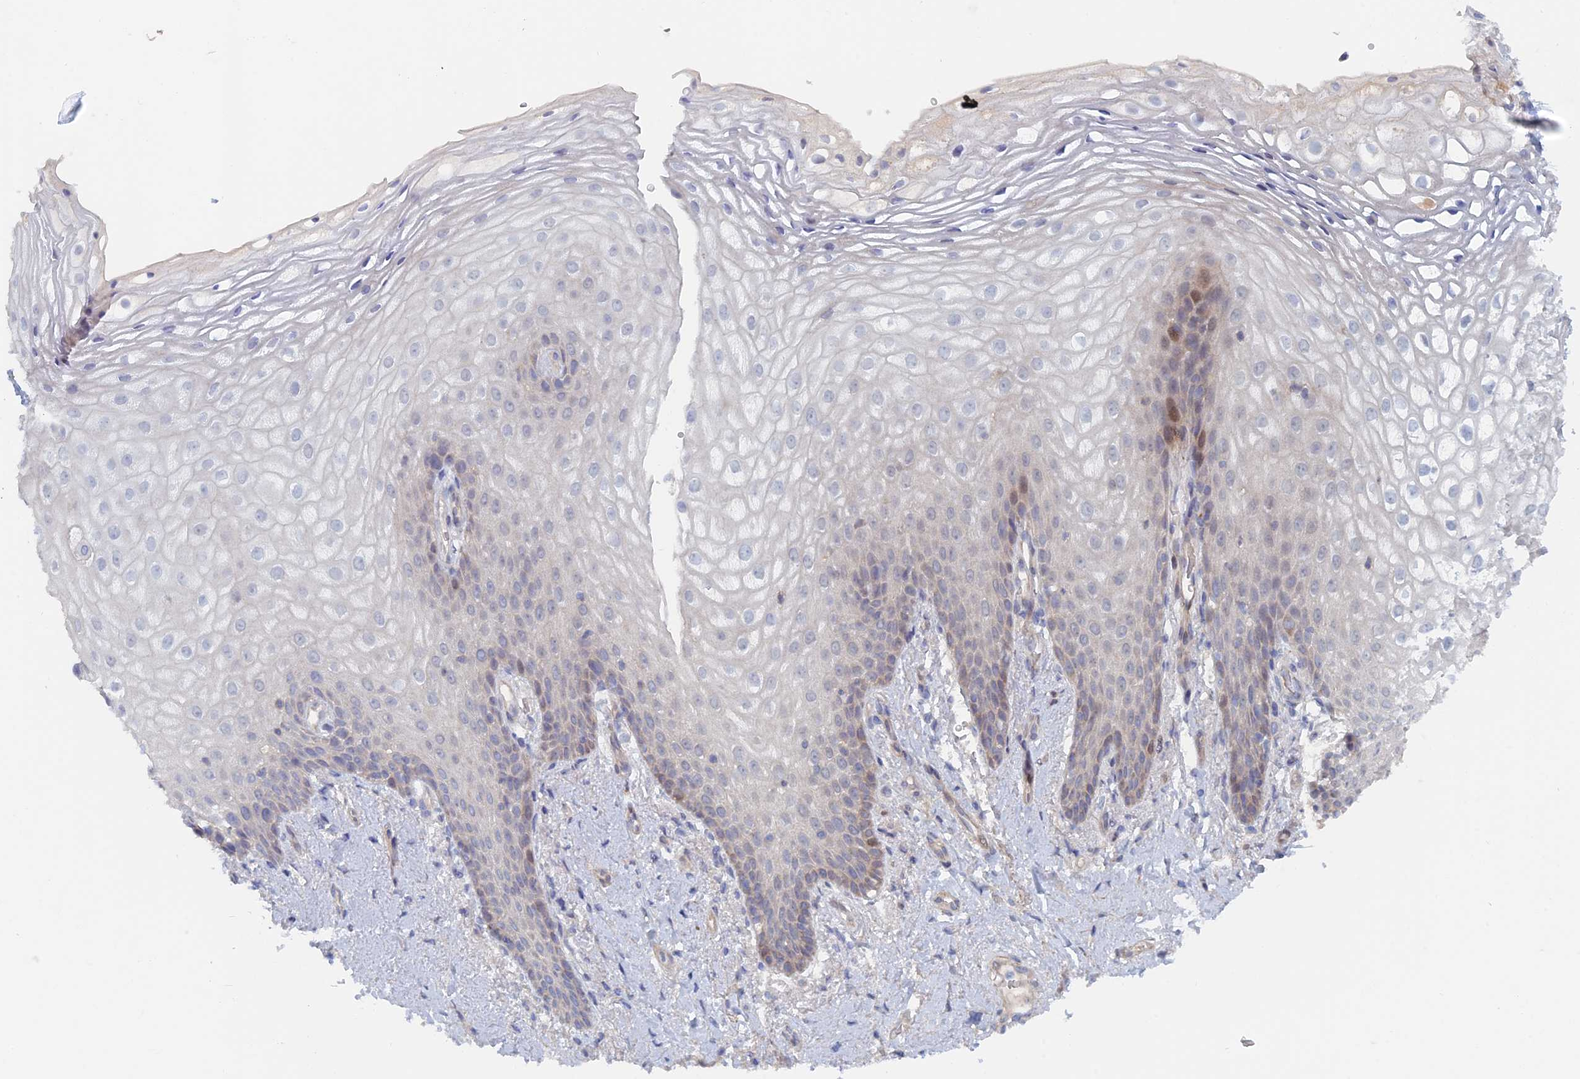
{"staining": {"intensity": "weak", "quantity": "<25%", "location": "nuclear"}, "tissue": "vagina", "cell_type": "Squamous epithelial cells", "image_type": "normal", "snomed": [{"axis": "morphology", "description": "Normal tissue, NOS"}, {"axis": "topography", "description": "Vagina"}], "caption": "Squamous epithelial cells are negative for protein expression in benign human vagina.", "gene": "ELOVL6", "patient": {"sex": "female", "age": 60}}